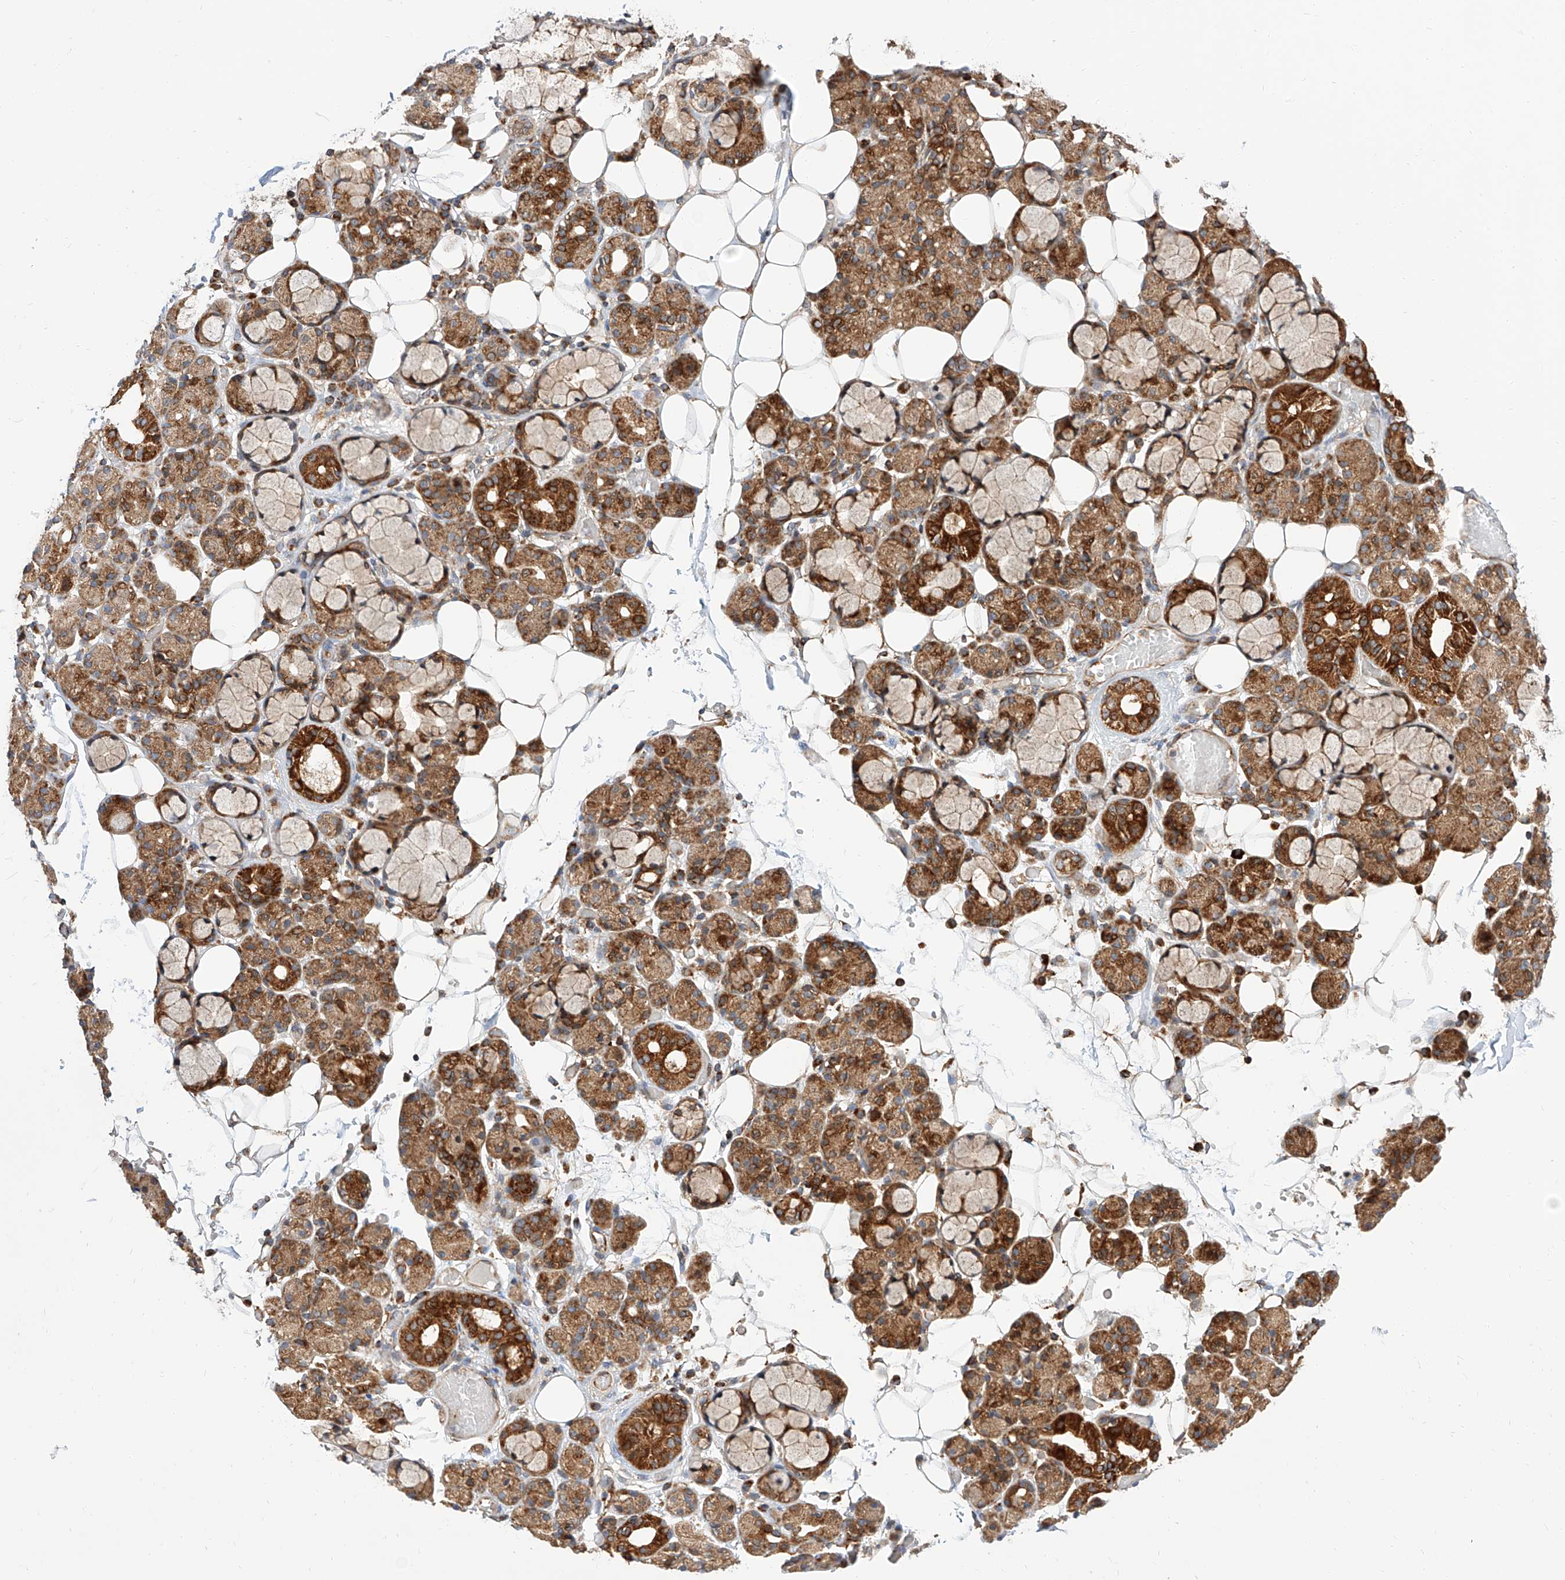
{"staining": {"intensity": "strong", "quantity": "25%-75%", "location": "cytoplasmic/membranous"}, "tissue": "salivary gland", "cell_type": "Glandular cells", "image_type": "normal", "snomed": [{"axis": "morphology", "description": "Normal tissue, NOS"}, {"axis": "topography", "description": "Salivary gland"}], "caption": "Salivary gland stained with immunohistochemistry demonstrates strong cytoplasmic/membranous expression in approximately 25%-75% of glandular cells.", "gene": "ISCA2", "patient": {"sex": "male", "age": 63}}